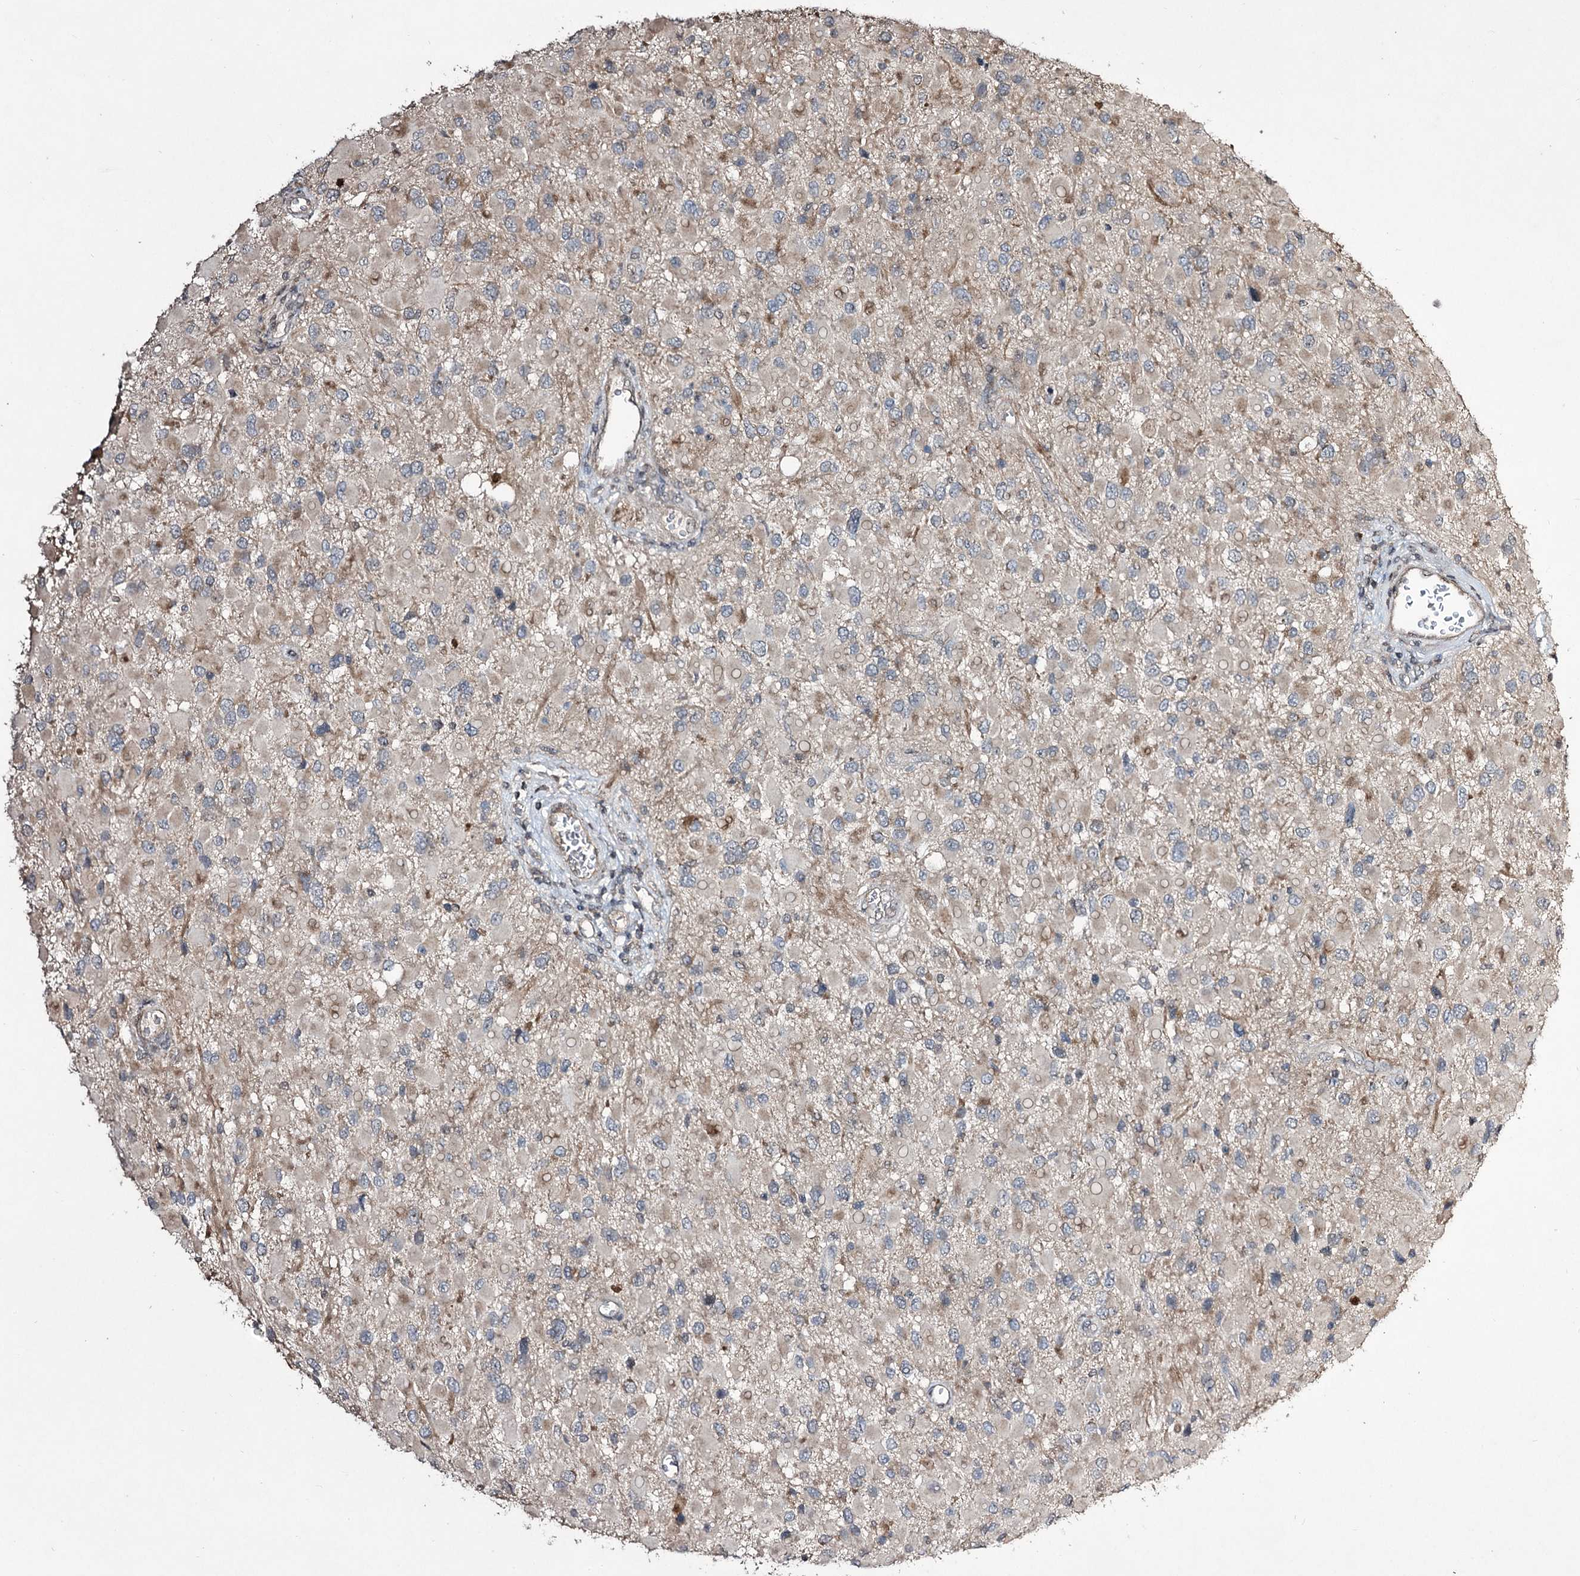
{"staining": {"intensity": "negative", "quantity": "none", "location": "none"}, "tissue": "glioma", "cell_type": "Tumor cells", "image_type": "cancer", "snomed": [{"axis": "morphology", "description": "Glioma, malignant, High grade"}, {"axis": "topography", "description": "Brain"}], "caption": "Glioma was stained to show a protein in brown. There is no significant staining in tumor cells.", "gene": "CPNE8", "patient": {"sex": "male", "age": 53}}